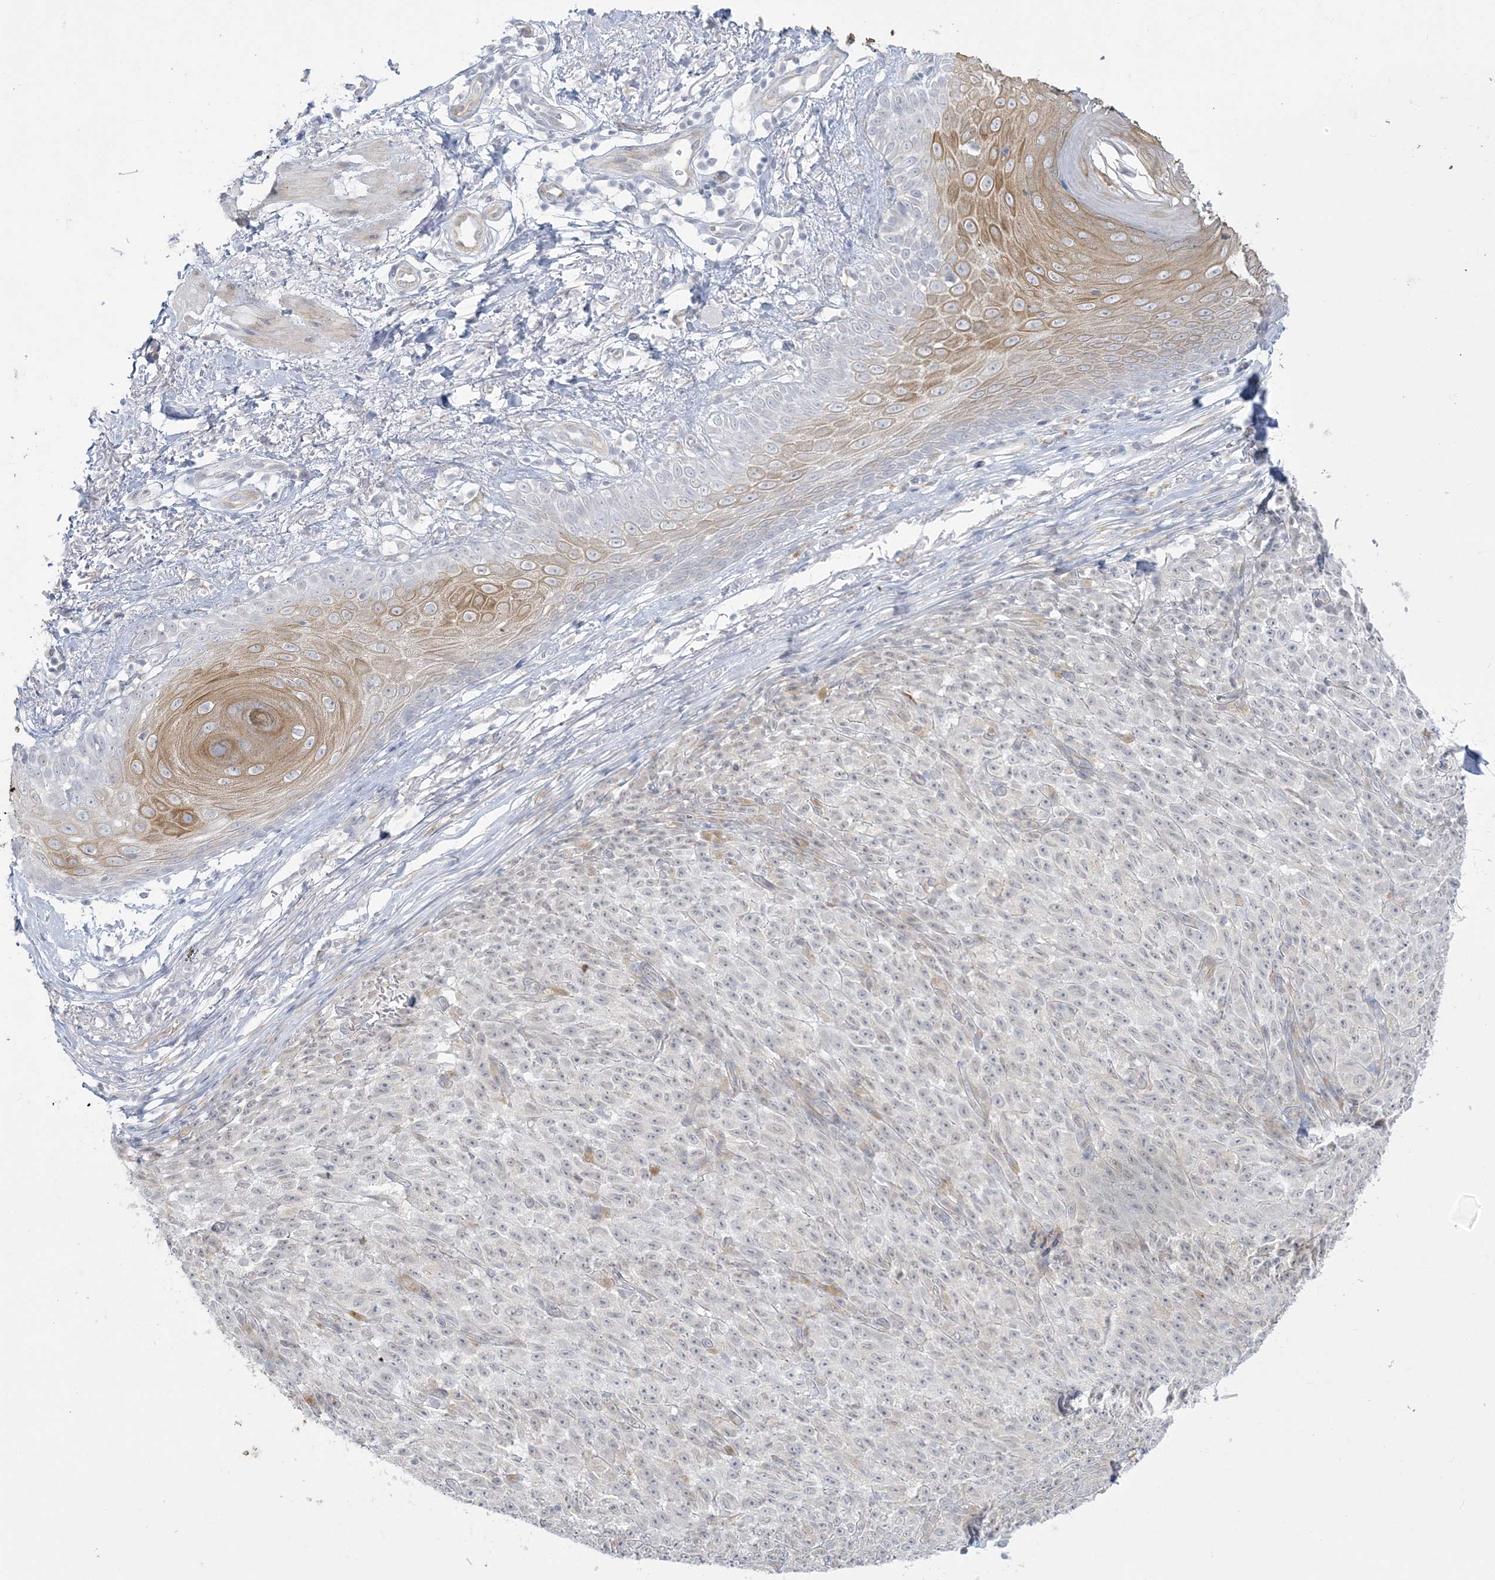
{"staining": {"intensity": "negative", "quantity": "none", "location": "none"}, "tissue": "melanoma", "cell_type": "Tumor cells", "image_type": "cancer", "snomed": [{"axis": "morphology", "description": "Malignant melanoma, NOS"}, {"axis": "topography", "description": "Skin"}], "caption": "This is a histopathology image of IHC staining of melanoma, which shows no expression in tumor cells.", "gene": "ZC3H6", "patient": {"sex": "female", "age": 82}}